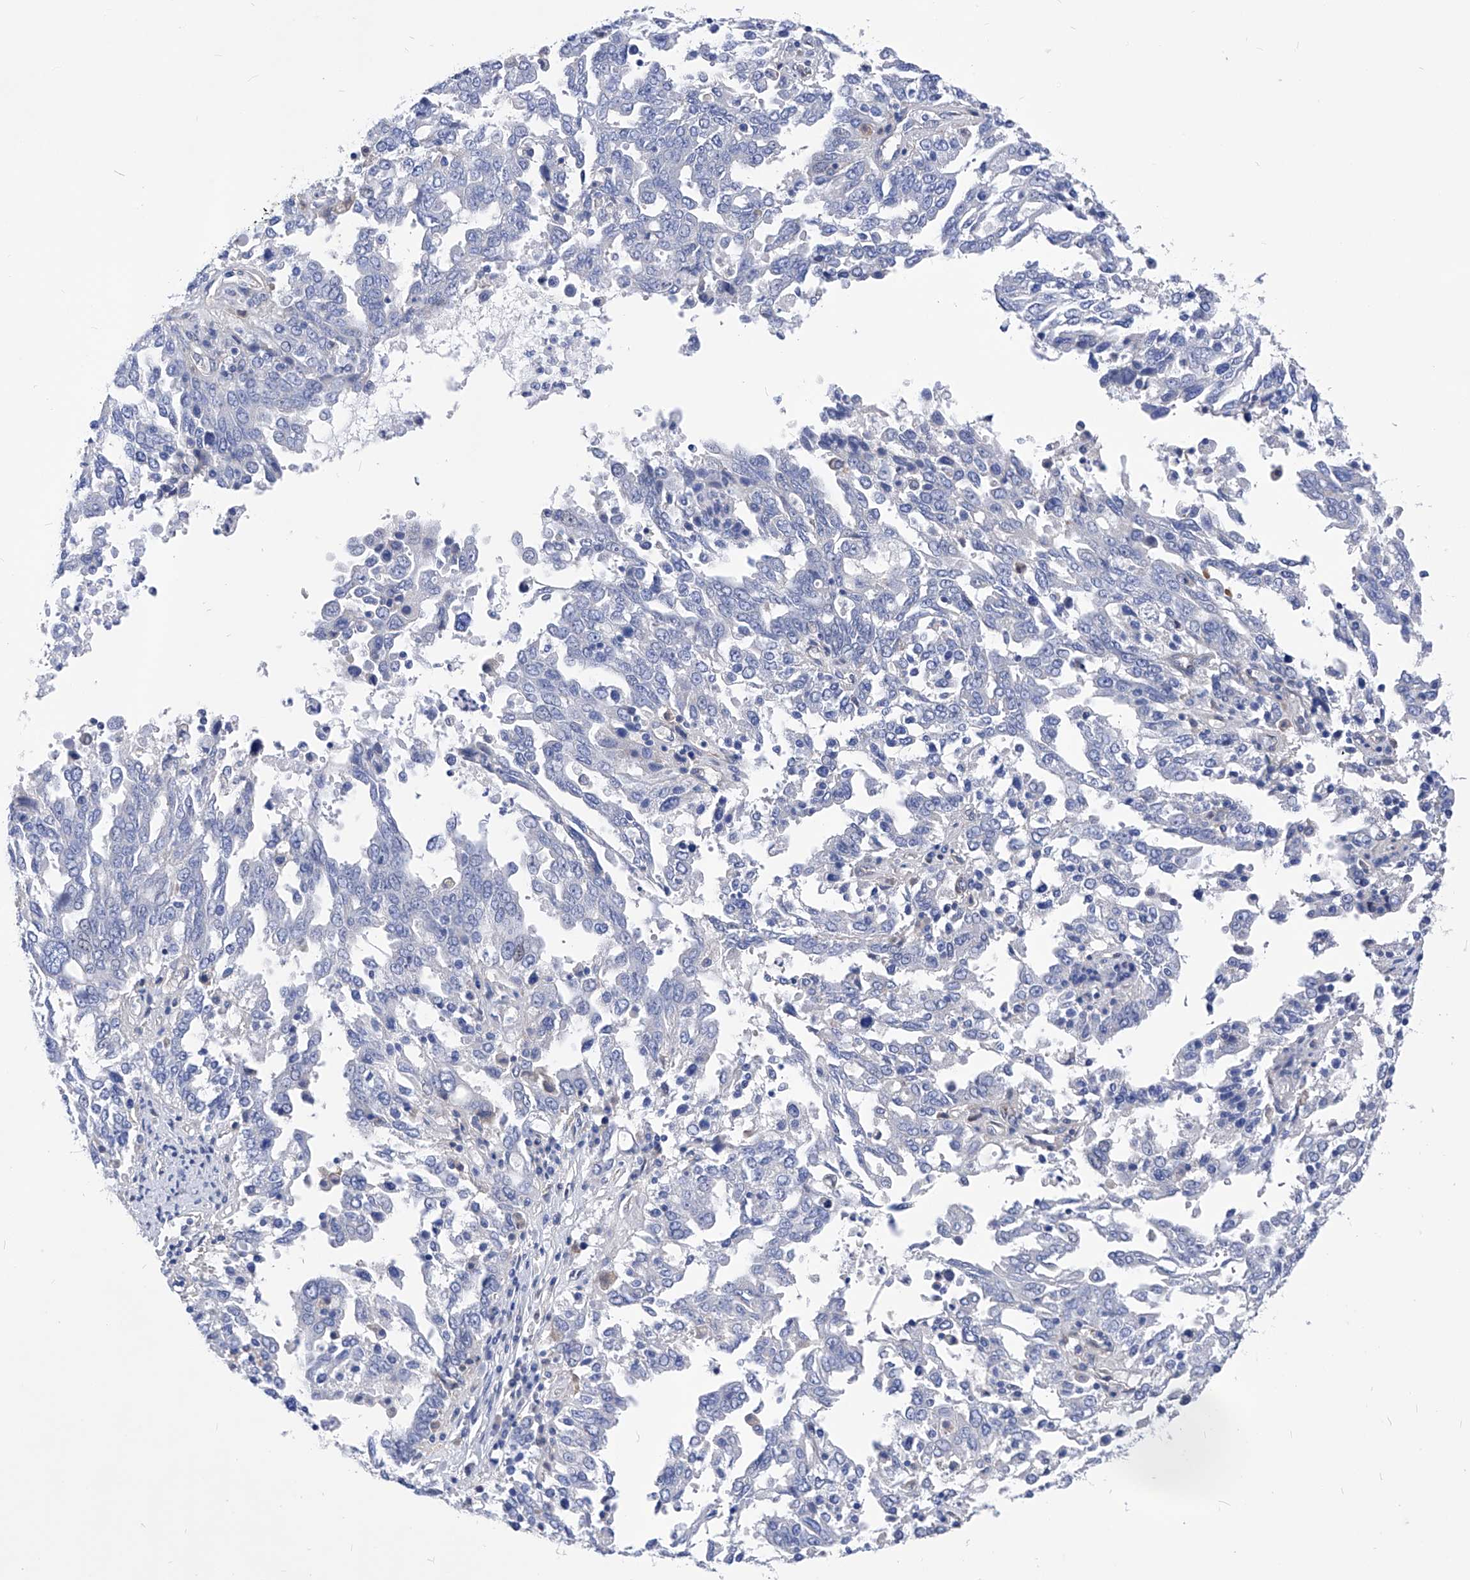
{"staining": {"intensity": "negative", "quantity": "none", "location": "none"}, "tissue": "ovarian cancer", "cell_type": "Tumor cells", "image_type": "cancer", "snomed": [{"axis": "morphology", "description": "Carcinoma, endometroid"}, {"axis": "topography", "description": "Ovary"}], "caption": "This is an immunohistochemistry micrograph of human ovarian endometroid carcinoma. There is no expression in tumor cells.", "gene": "XPNPEP1", "patient": {"sex": "female", "age": 62}}